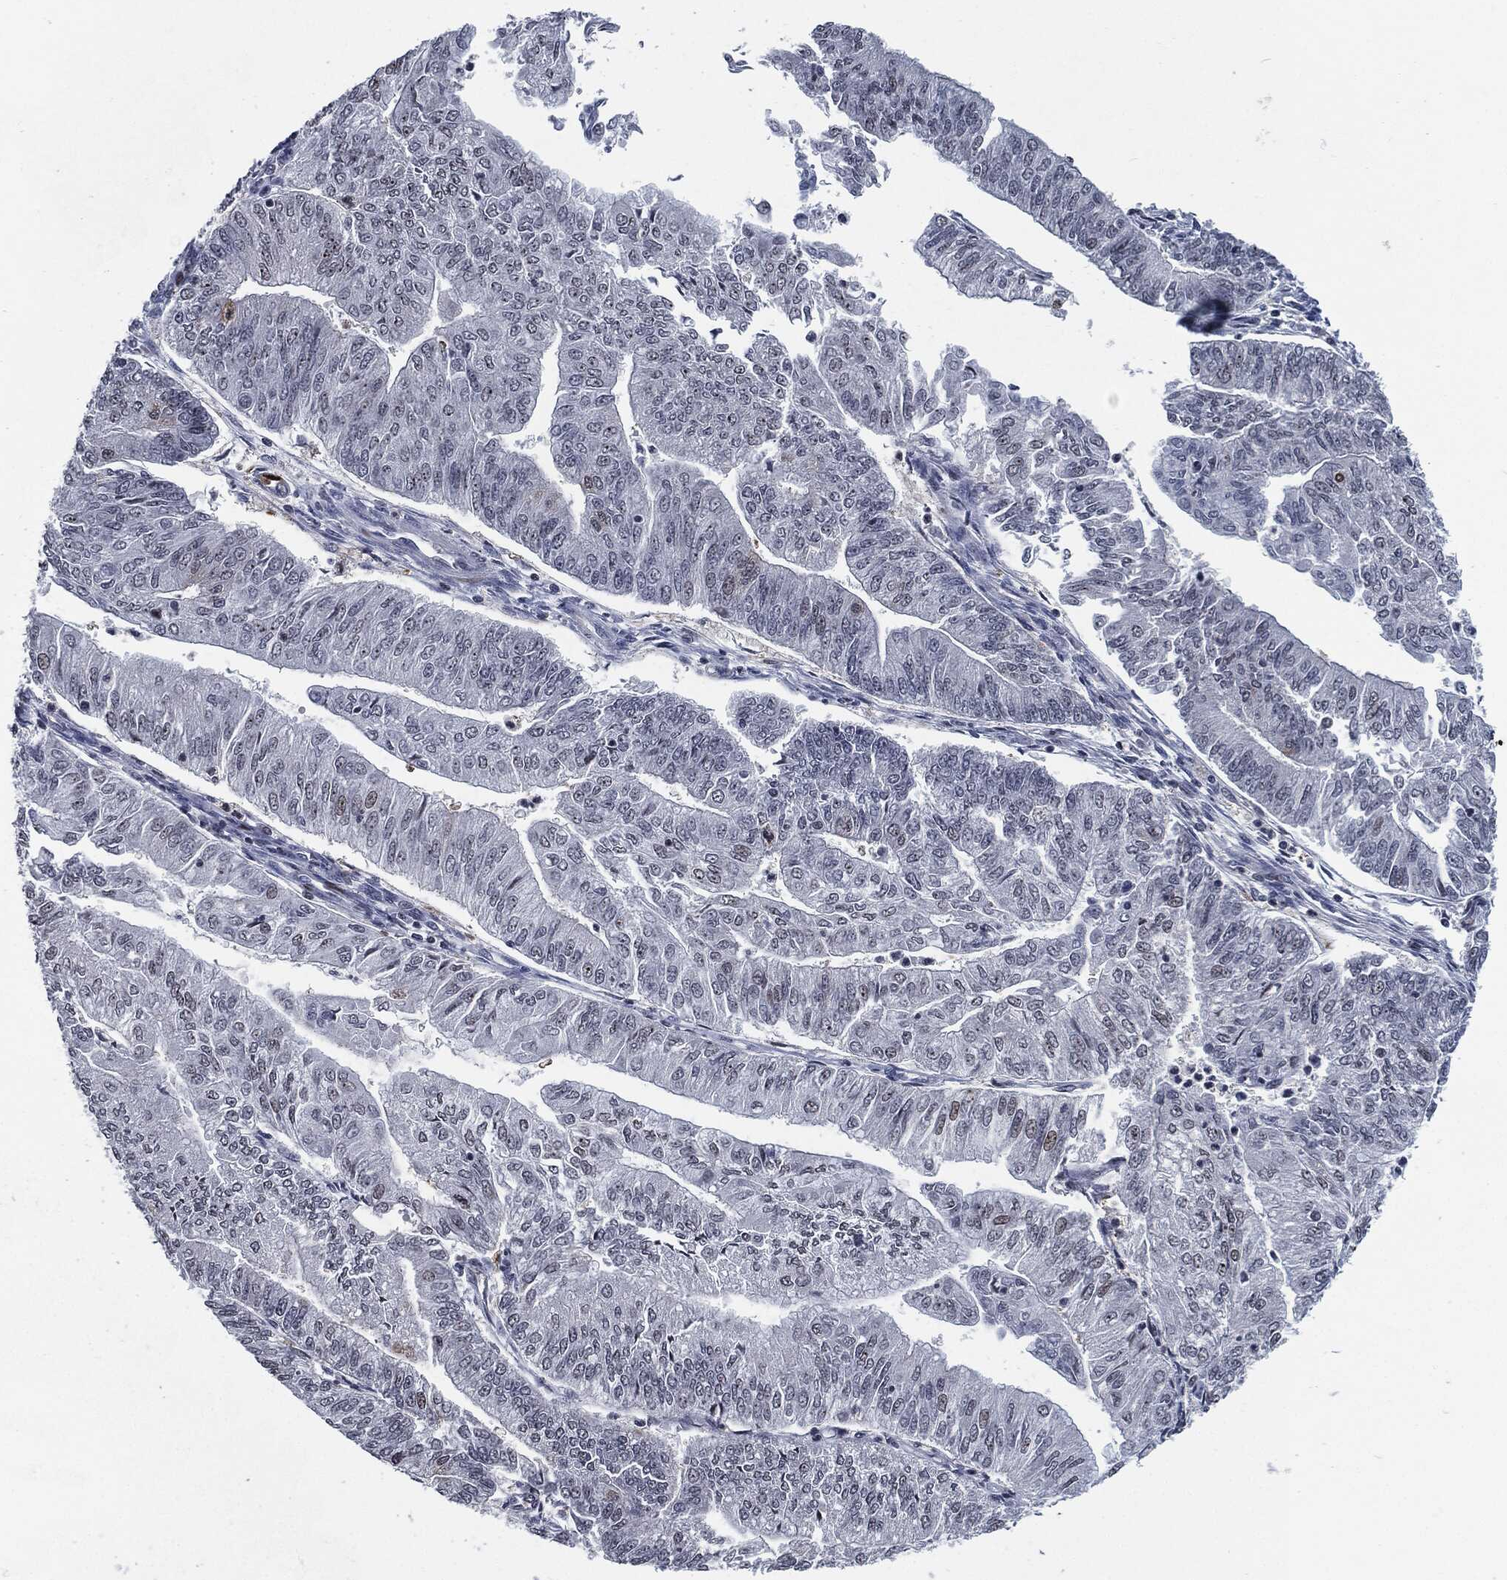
{"staining": {"intensity": "weak", "quantity": "<25%", "location": "nuclear"}, "tissue": "endometrial cancer", "cell_type": "Tumor cells", "image_type": "cancer", "snomed": [{"axis": "morphology", "description": "Adenocarcinoma, NOS"}, {"axis": "topography", "description": "Endometrium"}], "caption": "A high-resolution histopathology image shows immunohistochemistry (IHC) staining of endometrial cancer, which displays no significant expression in tumor cells.", "gene": "AKT2", "patient": {"sex": "female", "age": 59}}